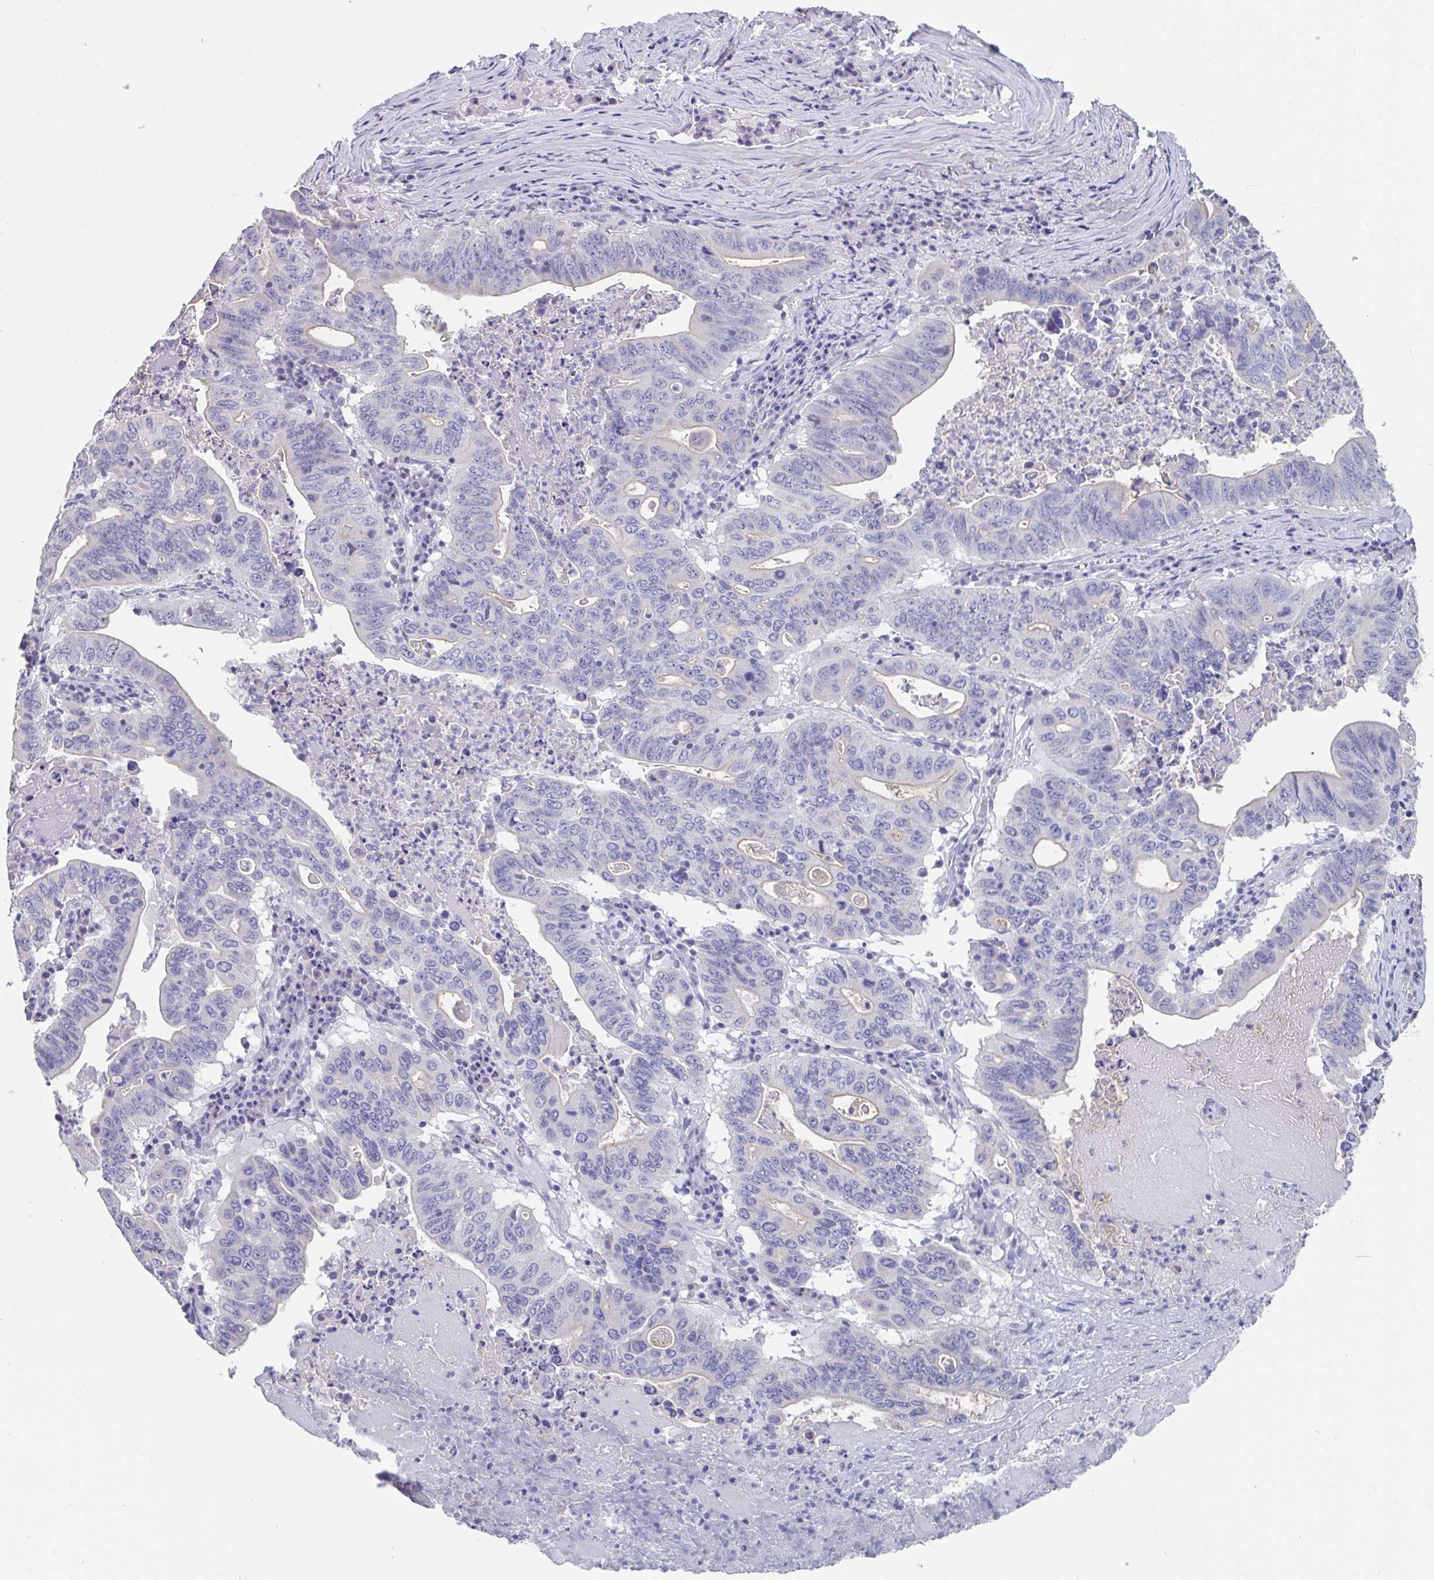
{"staining": {"intensity": "negative", "quantity": "none", "location": "none"}, "tissue": "lung cancer", "cell_type": "Tumor cells", "image_type": "cancer", "snomed": [{"axis": "morphology", "description": "Adenocarcinoma, NOS"}, {"axis": "topography", "description": "Lung"}], "caption": "Histopathology image shows no protein expression in tumor cells of adenocarcinoma (lung) tissue. (Stains: DAB (3,3'-diaminobenzidine) IHC with hematoxylin counter stain, Microscopy: brightfield microscopy at high magnification).", "gene": "SLC44A4", "patient": {"sex": "female", "age": 60}}